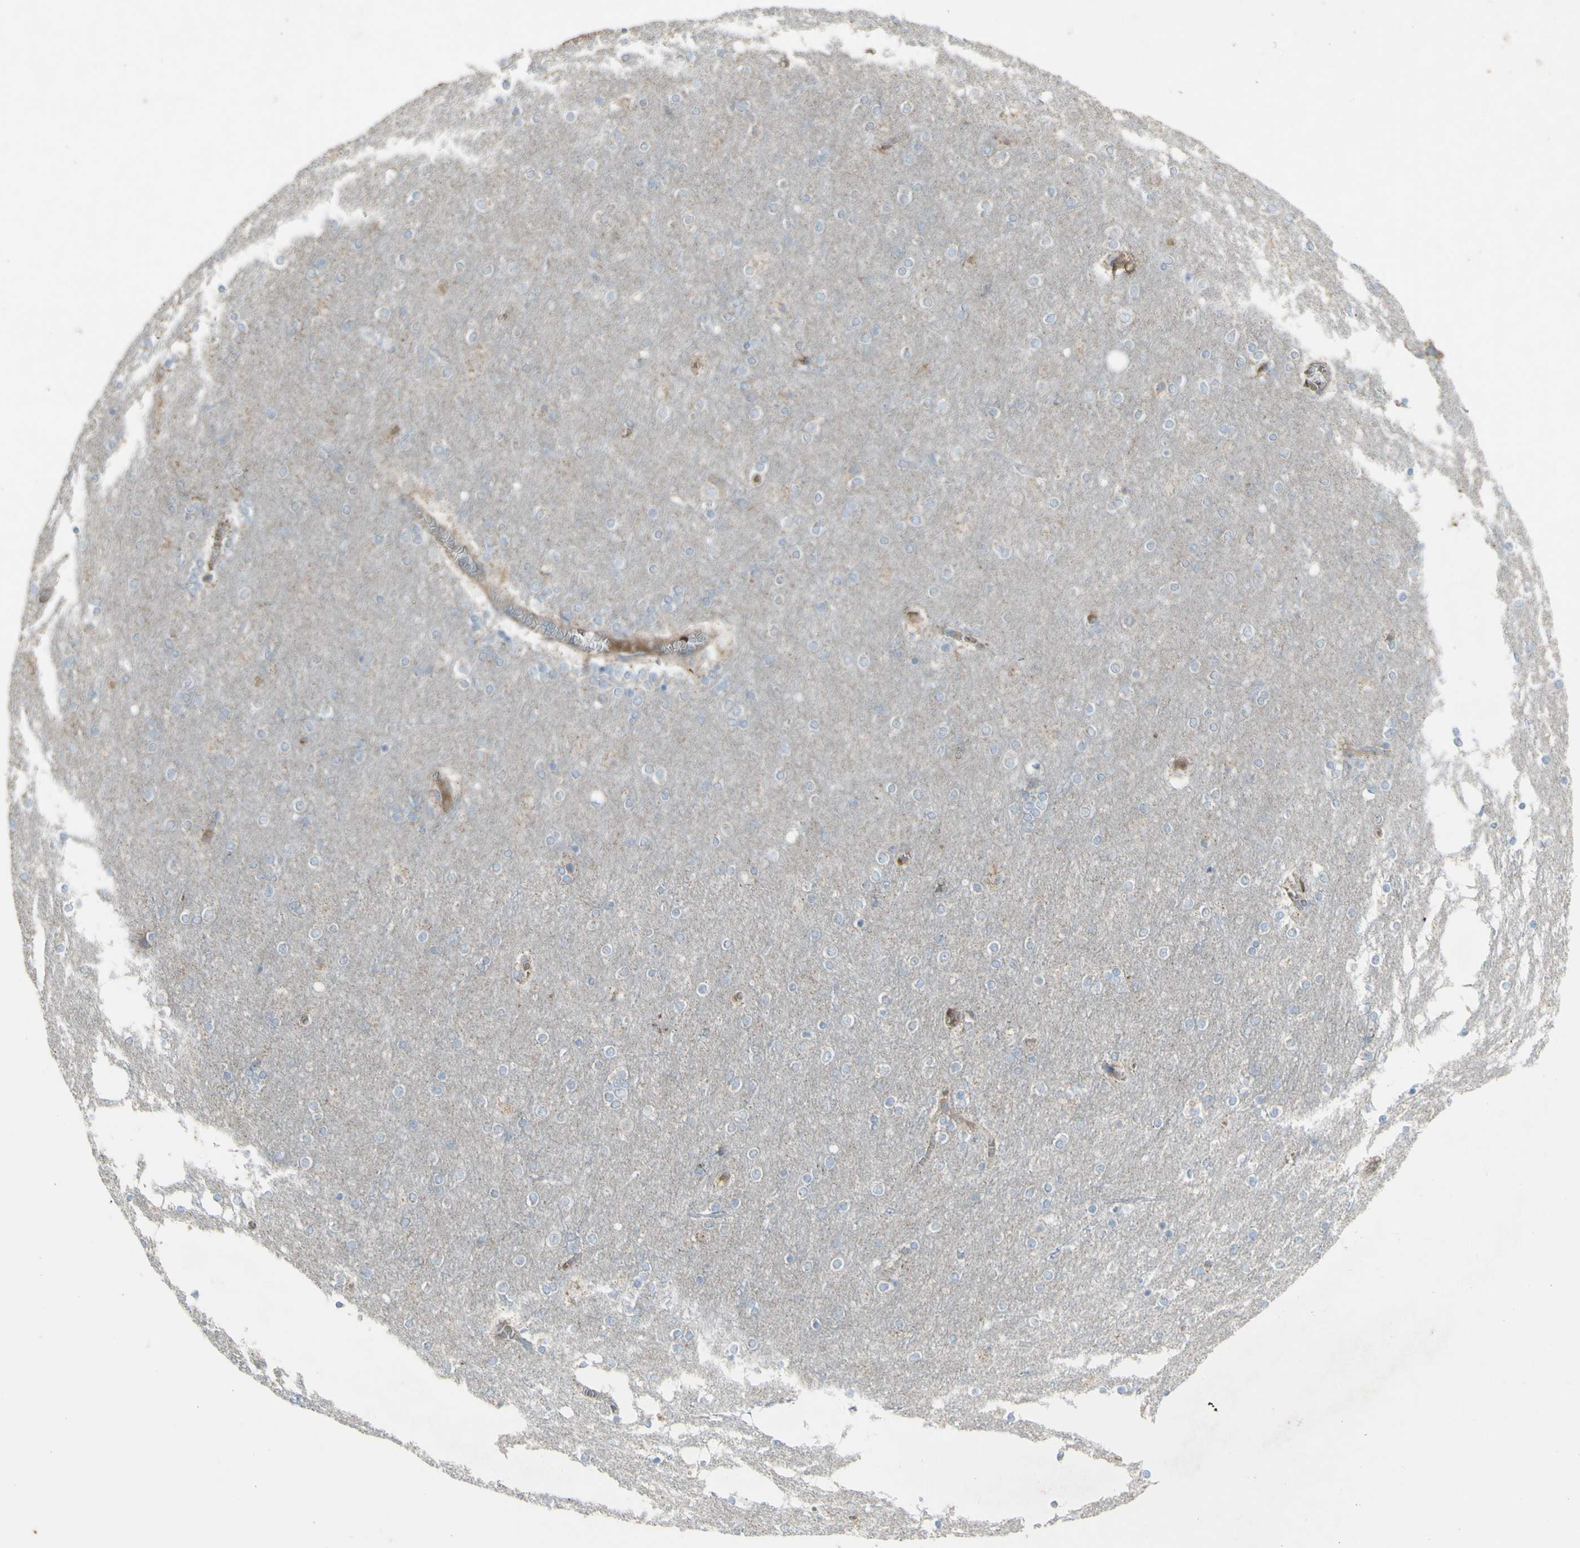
{"staining": {"intensity": "weak", "quantity": "<25%", "location": "cytoplasmic/membranous"}, "tissue": "cerebral cortex", "cell_type": "Endothelial cells", "image_type": "normal", "snomed": [{"axis": "morphology", "description": "Normal tissue, NOS"}, {"axis": "topography", "description": "Cerebral cortex"}], "caption": "Immunohistochemistry image of benign cerebral cortex stained for a protein (brown), which demonstrates no positivity in endothelial cells.", "gene": "SHC1", "patient": {"sex": "female", "age": 54}}